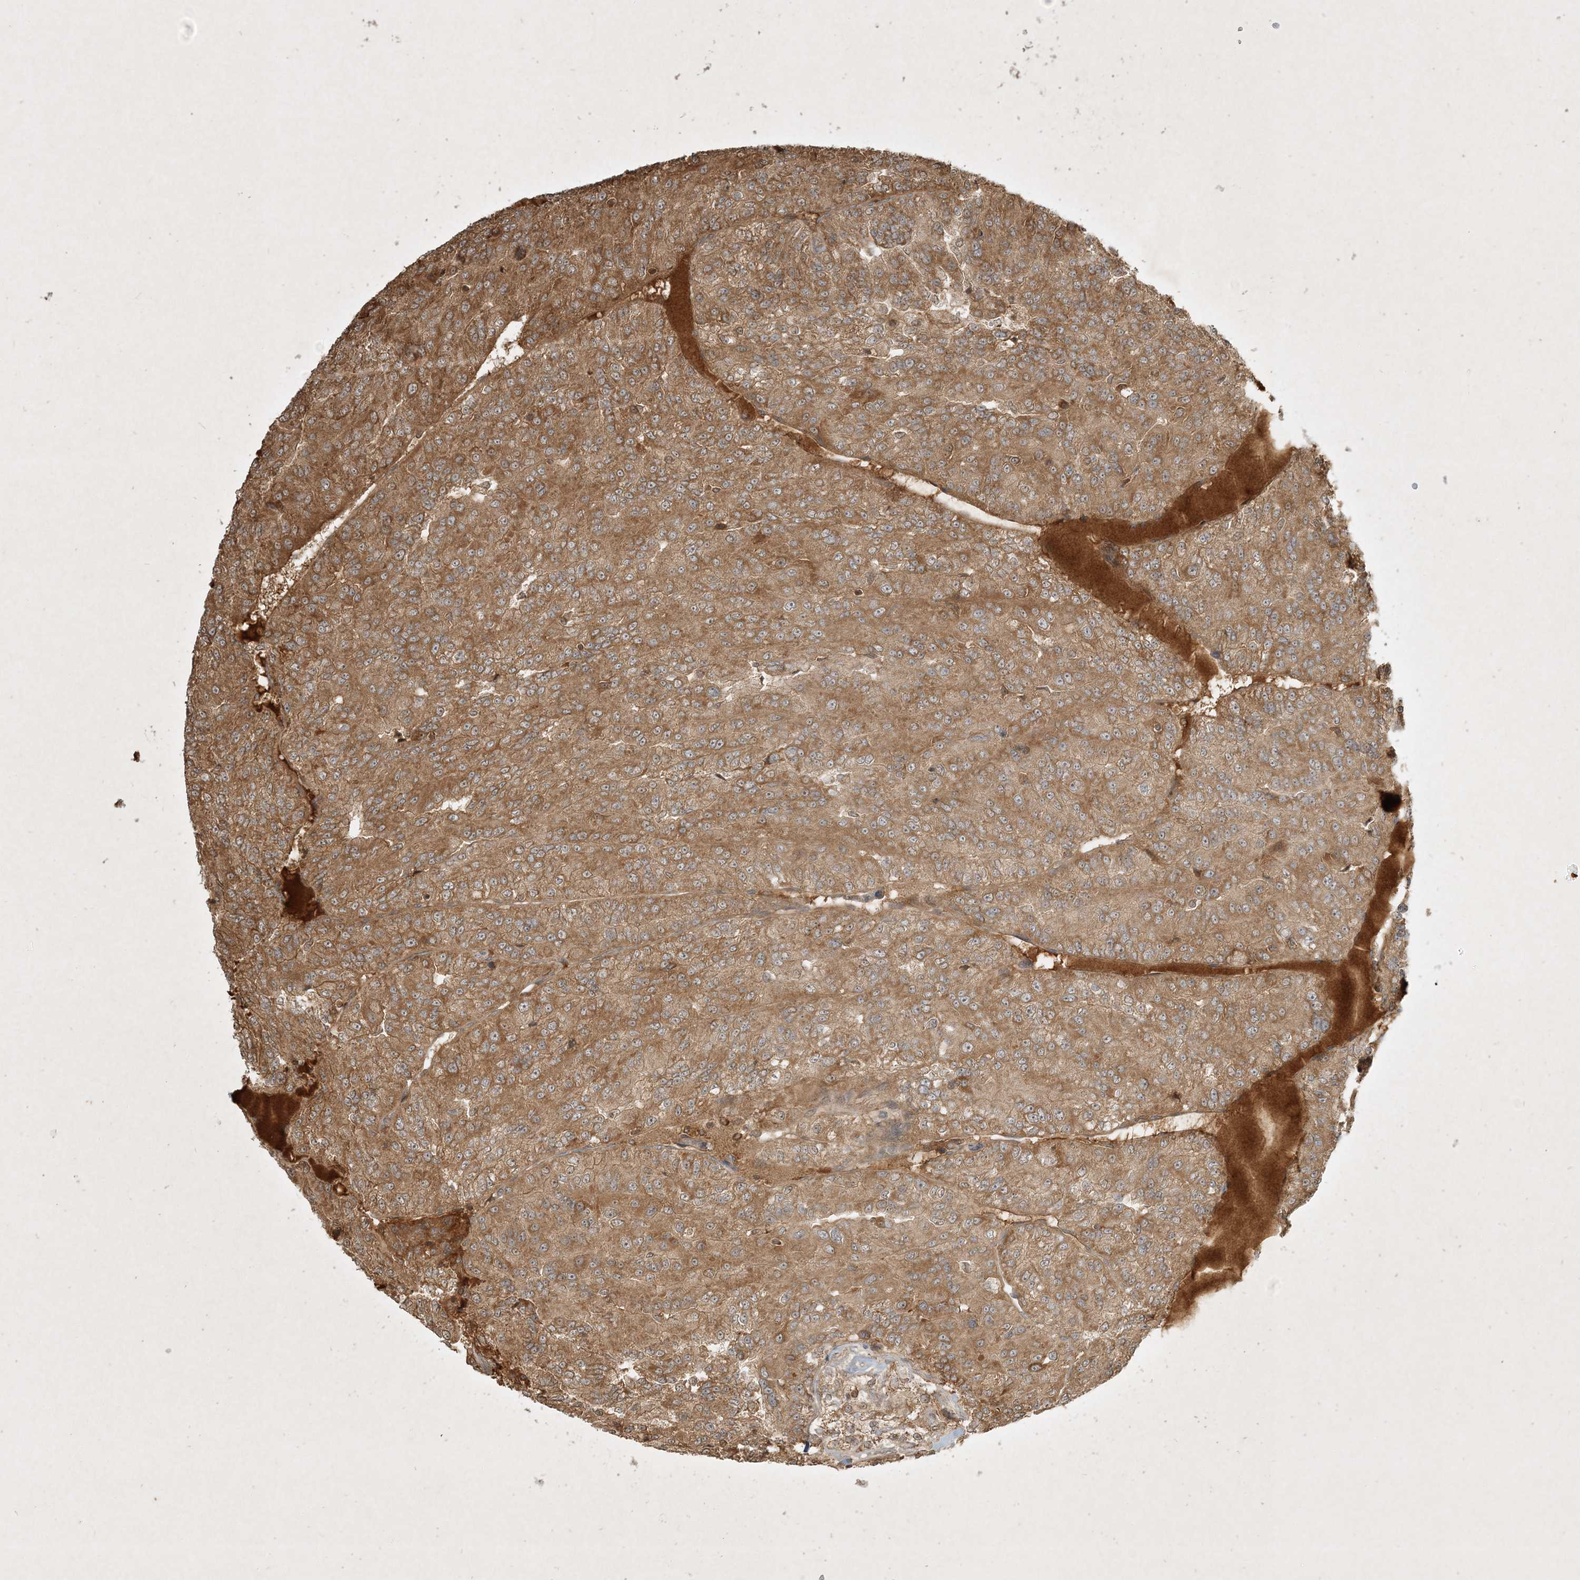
{"staining": {"intensity": "strong", "quantity": ">75%", "location": "cytoplasmic/membranous"}, "tissue": "renal cancer", "cell_type": "Tumor cells", "image_type": "cancer", "snomed": [{"axis": "morphology", "description": "Adenocarcinoma, NOS"}, {"axis": "topography", "description": "Kidney"}], "caption": "Immunohistochemical staining of human renal cancer (adenocarcinoma) displays high levels of strong cytoplasmic/membranous staining in about >75% of tumor cells. Using DAB (3,3'-diaminobenzidine) (brown) and hematoxylin (blue) stains, captured at high magnification using brightfield microscopy.", "gene": "PLTP", "patient": {"sex": "female", "age": 63}}